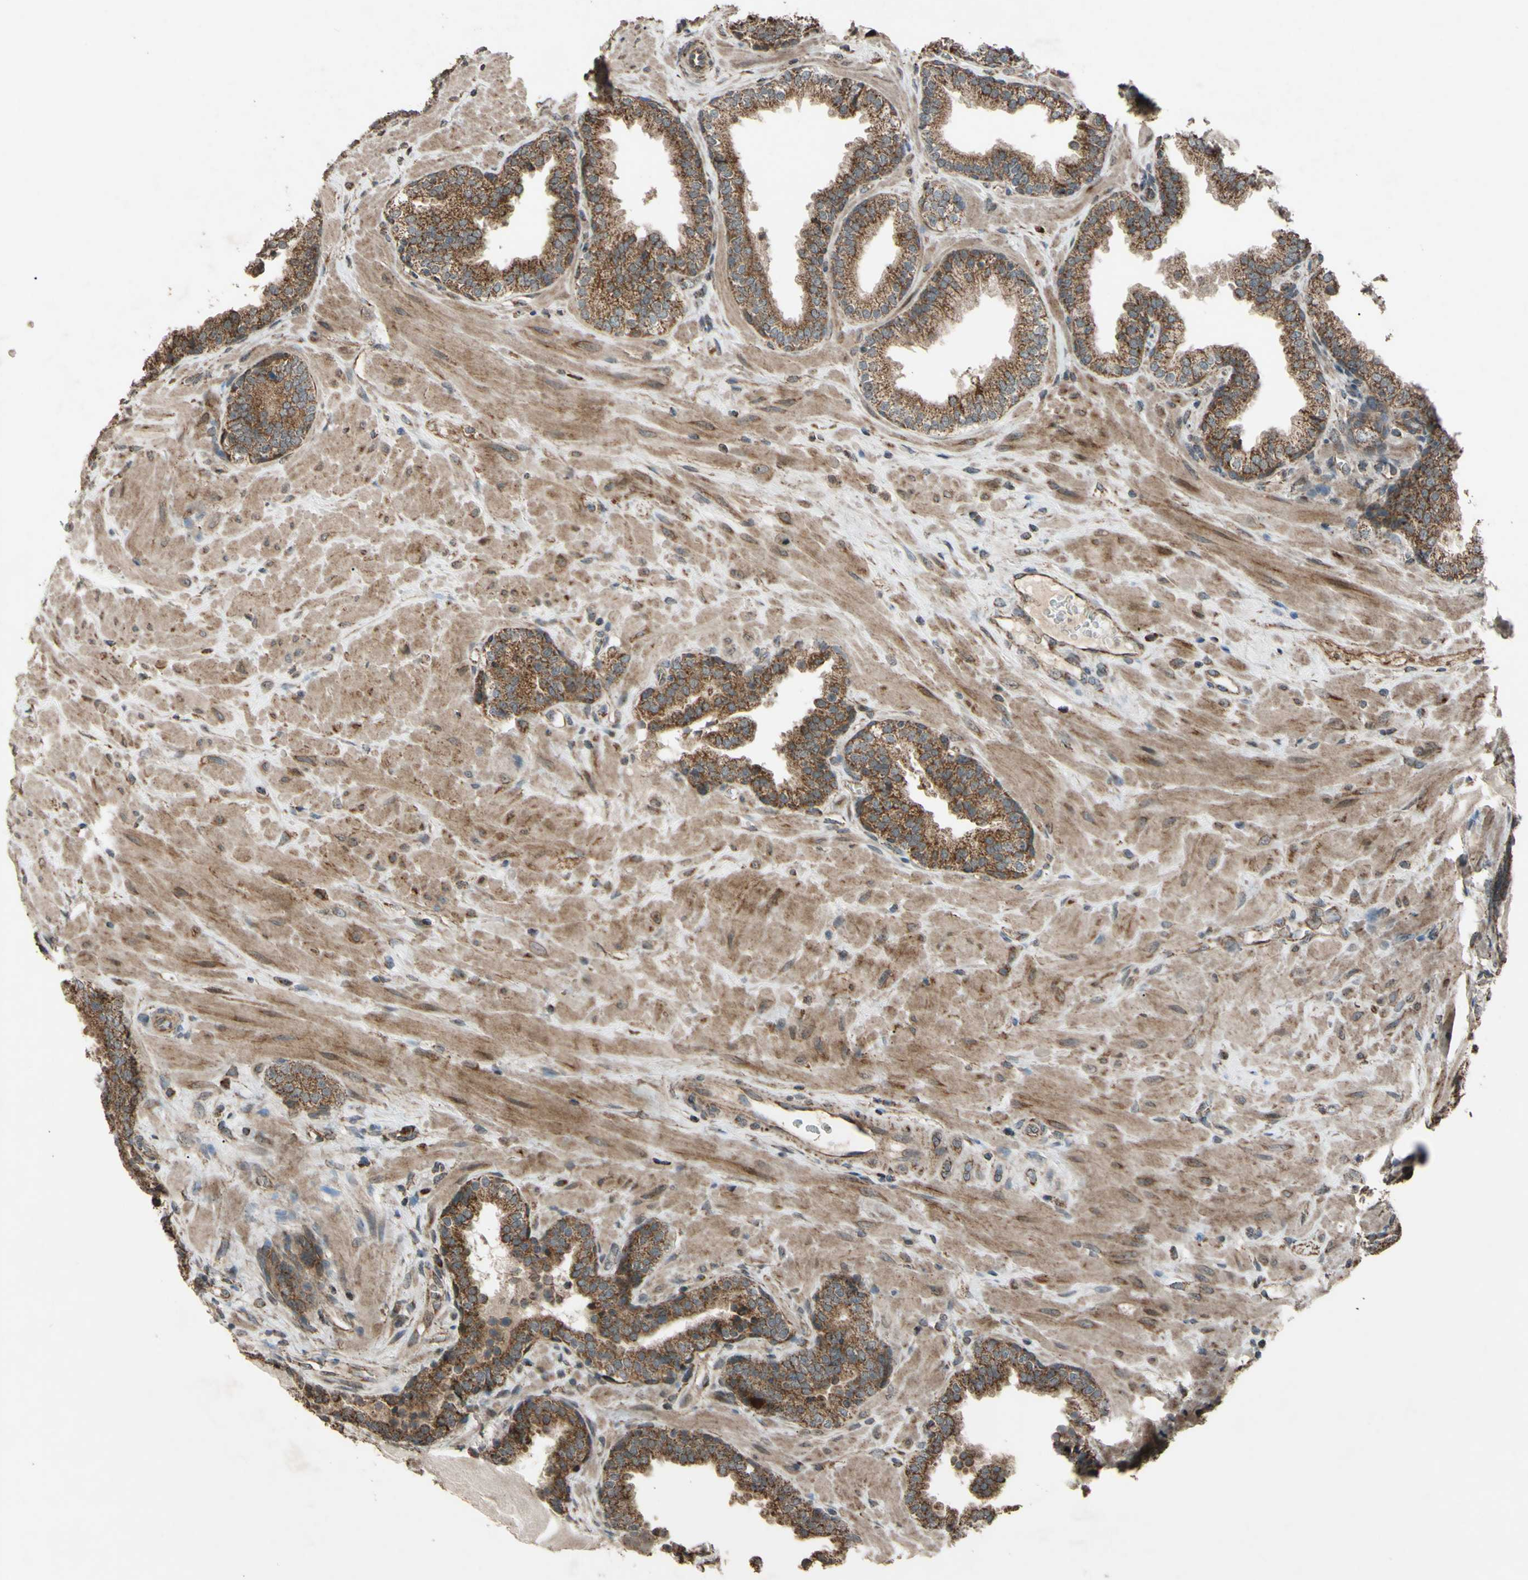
{"staining": {"intensity": "moderate", "quantity": ">75%", "location": "cytoplasmic/membranous"}, "tissue": "prostate", "cell_type": "Glandular cells", "image_type": "normal", "snomed": [{"axis": "morphology", "description": "Normal tissue, NOS"}, {"axis": "topography", "description": "Prostate"}], "caption": "Moderate cytoplasmic/membranous positivity for a protein is identified in about >75% of glandular cells of normal prostate using IHC.", "gene": "ACOT8", "patient": {"sex": "male", "age": 51}}